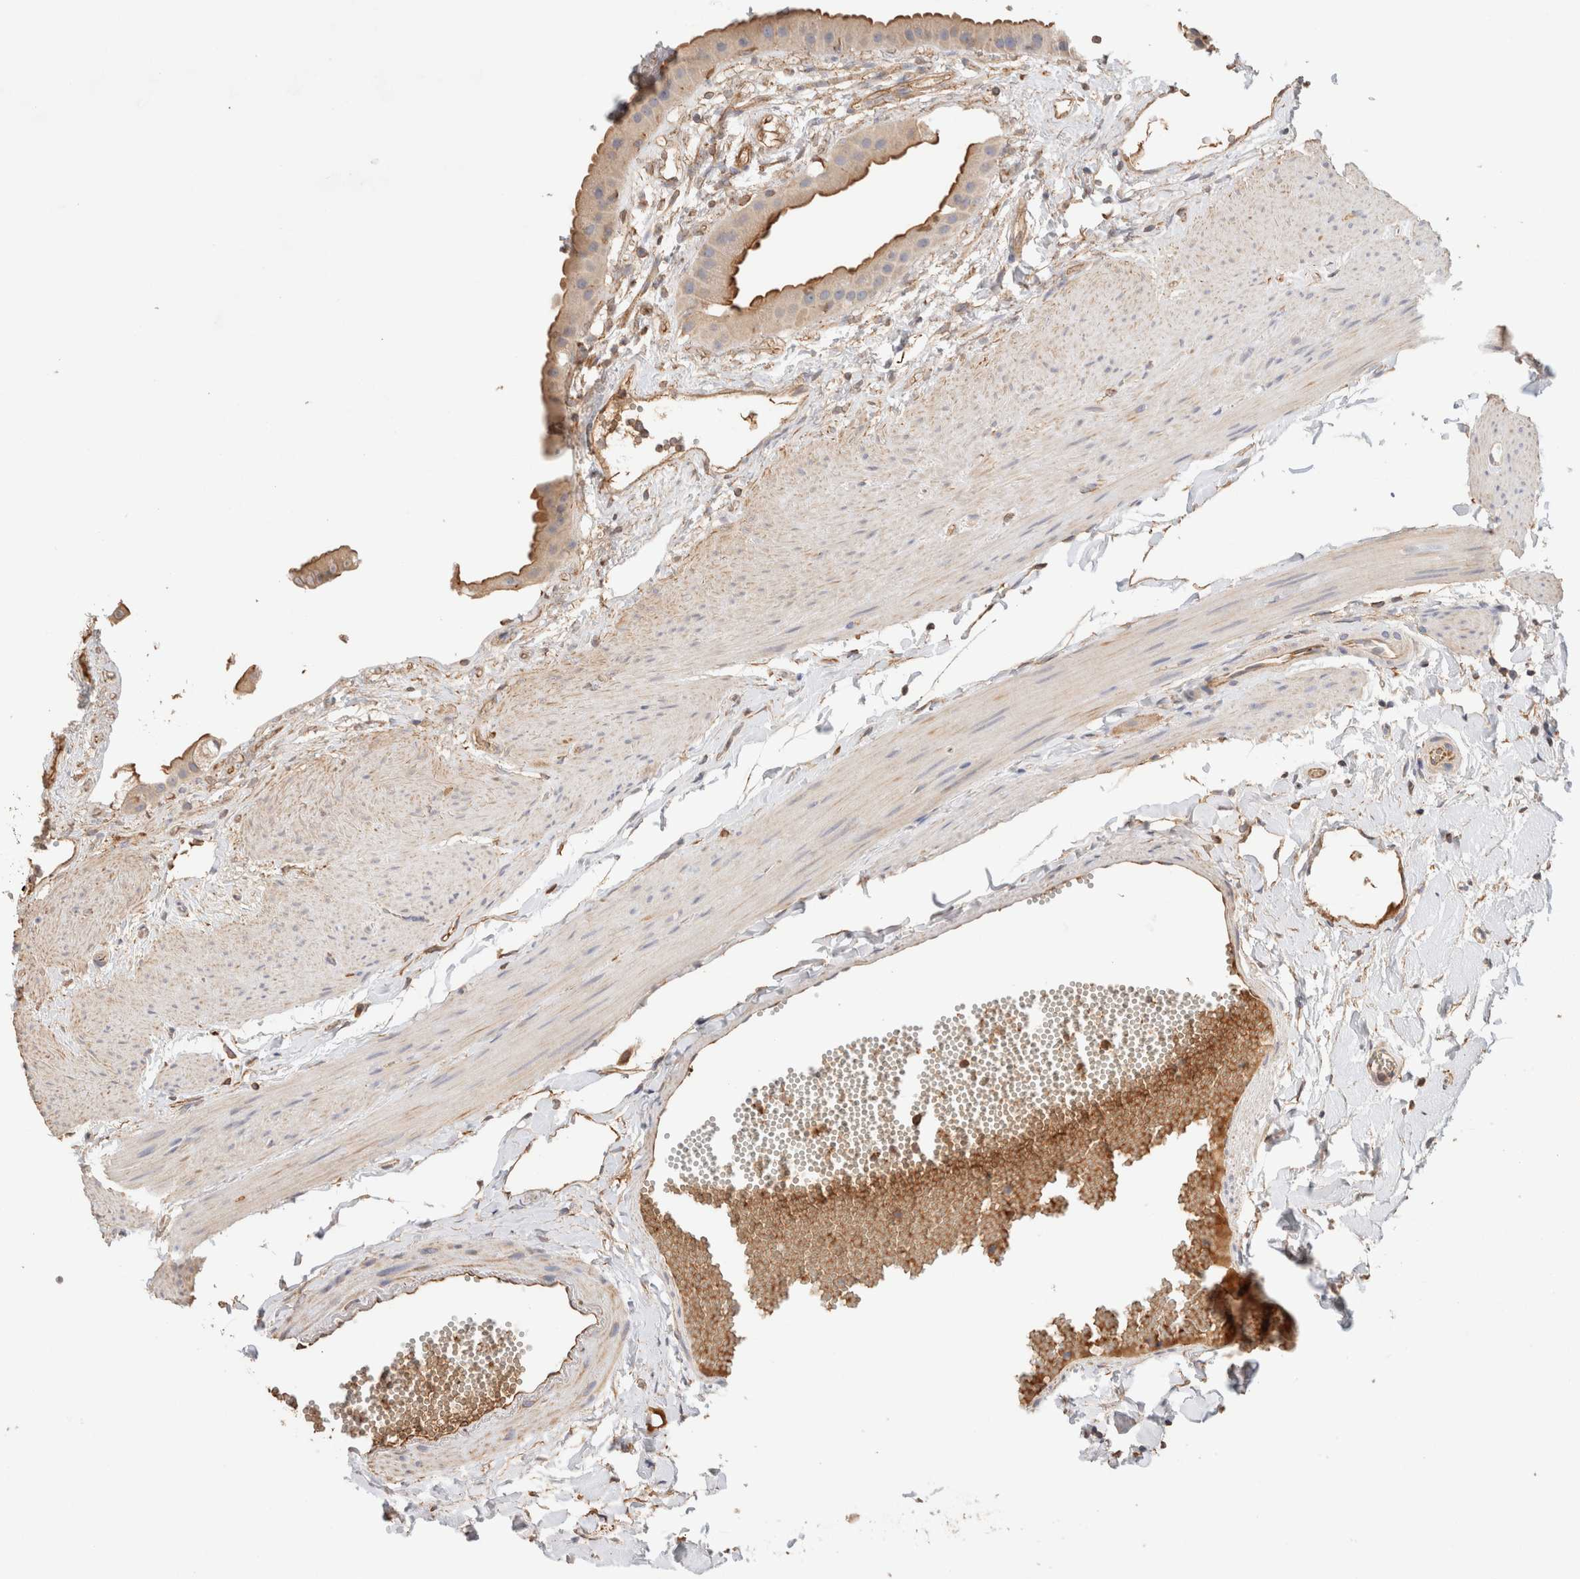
{"staining": {"intensity": "moderate", "quantity": ">75%", "location": "cytoplasmic/membranous"}, "tissue": "gallbladder", "cell_type": "Glandular cells", "image_type": "normal", "snomed": [{"axis": "morphology", "description": "Normal tissue, NOS"}, {"axis": "topography", "description": "Gallbladder"}], "caption": "Immunohistochemical staining of unremarkable human gallbladder reveals medium levels of moderate cytoplasmic/membranous staining in about >75% of glandular cells. (DAB (3,3'-diaminobenzidine) = brown stain, brightfield microscopy at high magnification).", "gene": "PROS1", "patient": {"sex": "female", "age": 64}}